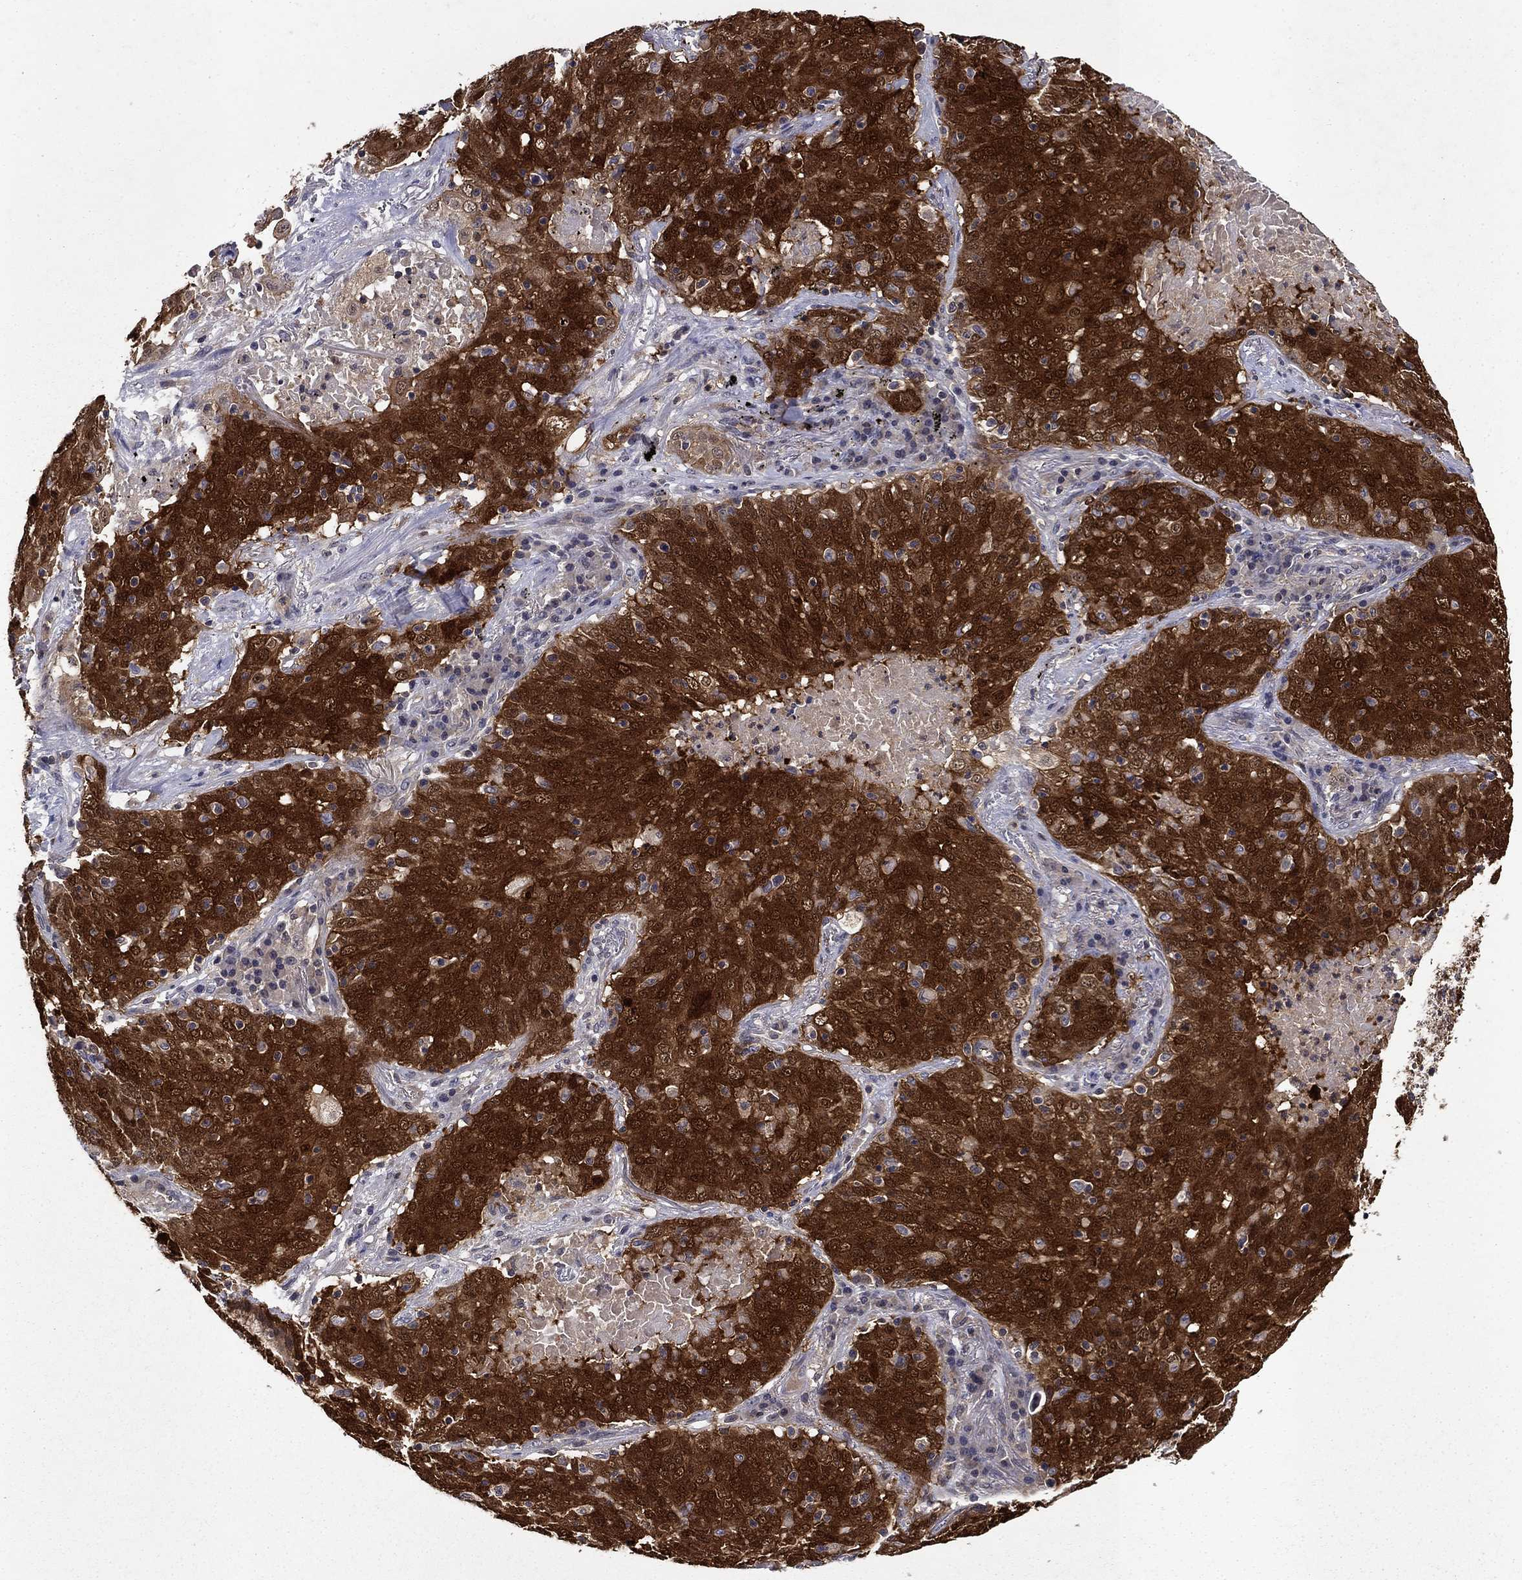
{"staining": {"intensity": "strong", "quantity": ">75%", "location": "cytoplasmic/membranous"}, "tissue": "lung cancer", "cell_type": "Tumor cells", "image_type": "cancer", "snomed": [{"axis": "morphology", "description": "Squamous cell carcinoma, NOS"}, {"axis": "topography", "description": "Lung"}], "caption": "This is an image of IHC staining of squamous cell carcinoma (lung), which shows strong positivity in the cytoplasmic/membranous of tumor cells.", "gene": "GLTP", "patient": {"sex": "male", "age": 82}}